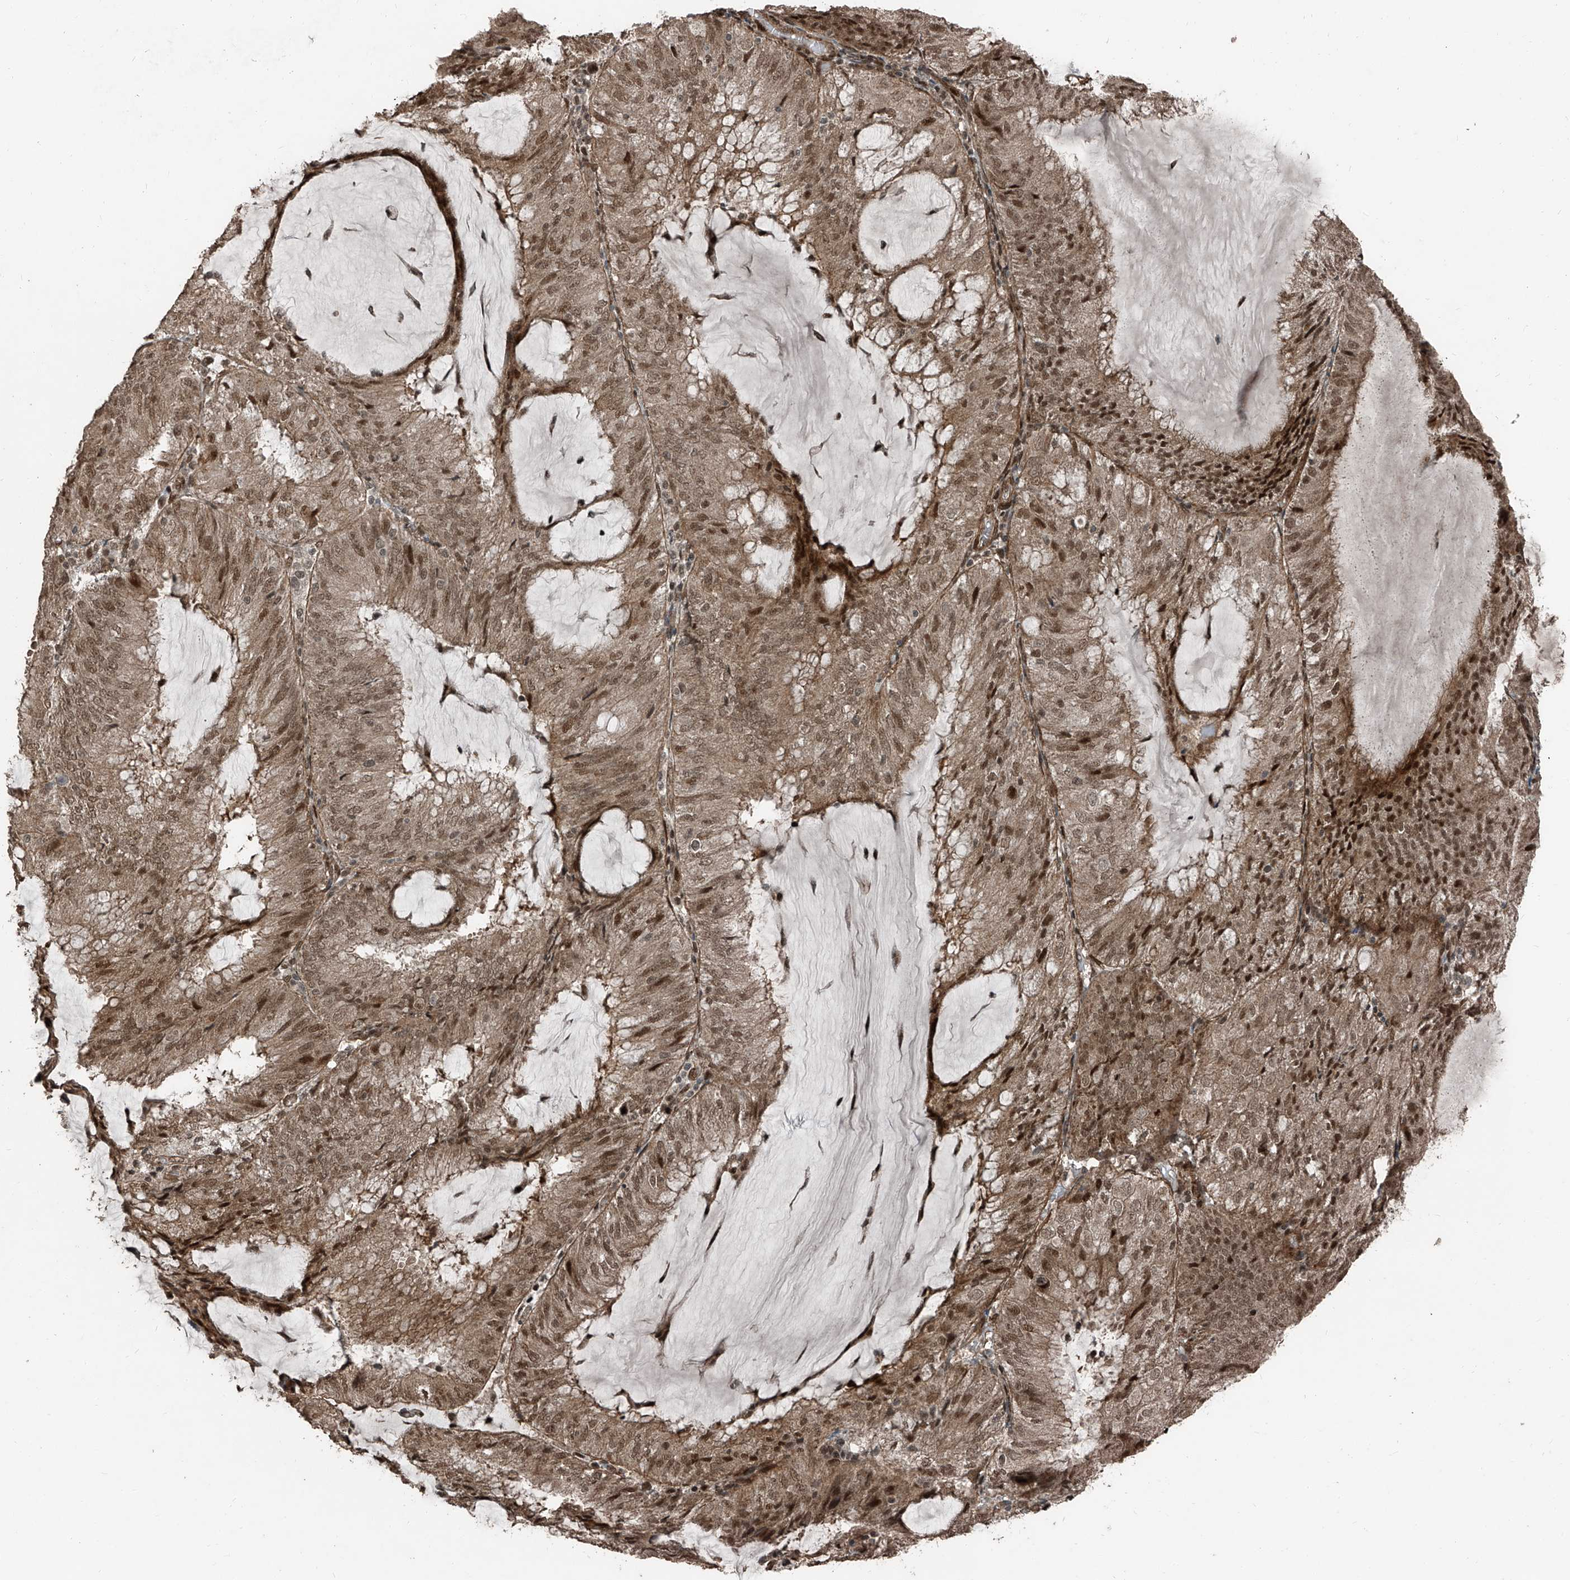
{"staining": {"intensity": "moderate", "quantity": ">75%", "location": "cytoplasmic/membranous,nuclear"}, "tissue": "endometrial cancer", "cell_type": "Tumor cells", "image_type": "cancer", "snomed": [{"axis": "morphology", "description": "Adenocarcinoma, NOS"}, {"axis": "topography", "description": "Endometrium"}], "caption": "High-power microscopy captured an immunohistochemistry (IHC) image of endometrial adenocarcinoma, revealing moderate cytoplasmic/membranous and nuclear positivity in about >75% of tumor cells. (DAB (3,3'-diaminobenzidine) IHC with brightfield microscopy, high magnification).", "gene": "ZNF570", "patient": {"sex": "female", "age": 81}}